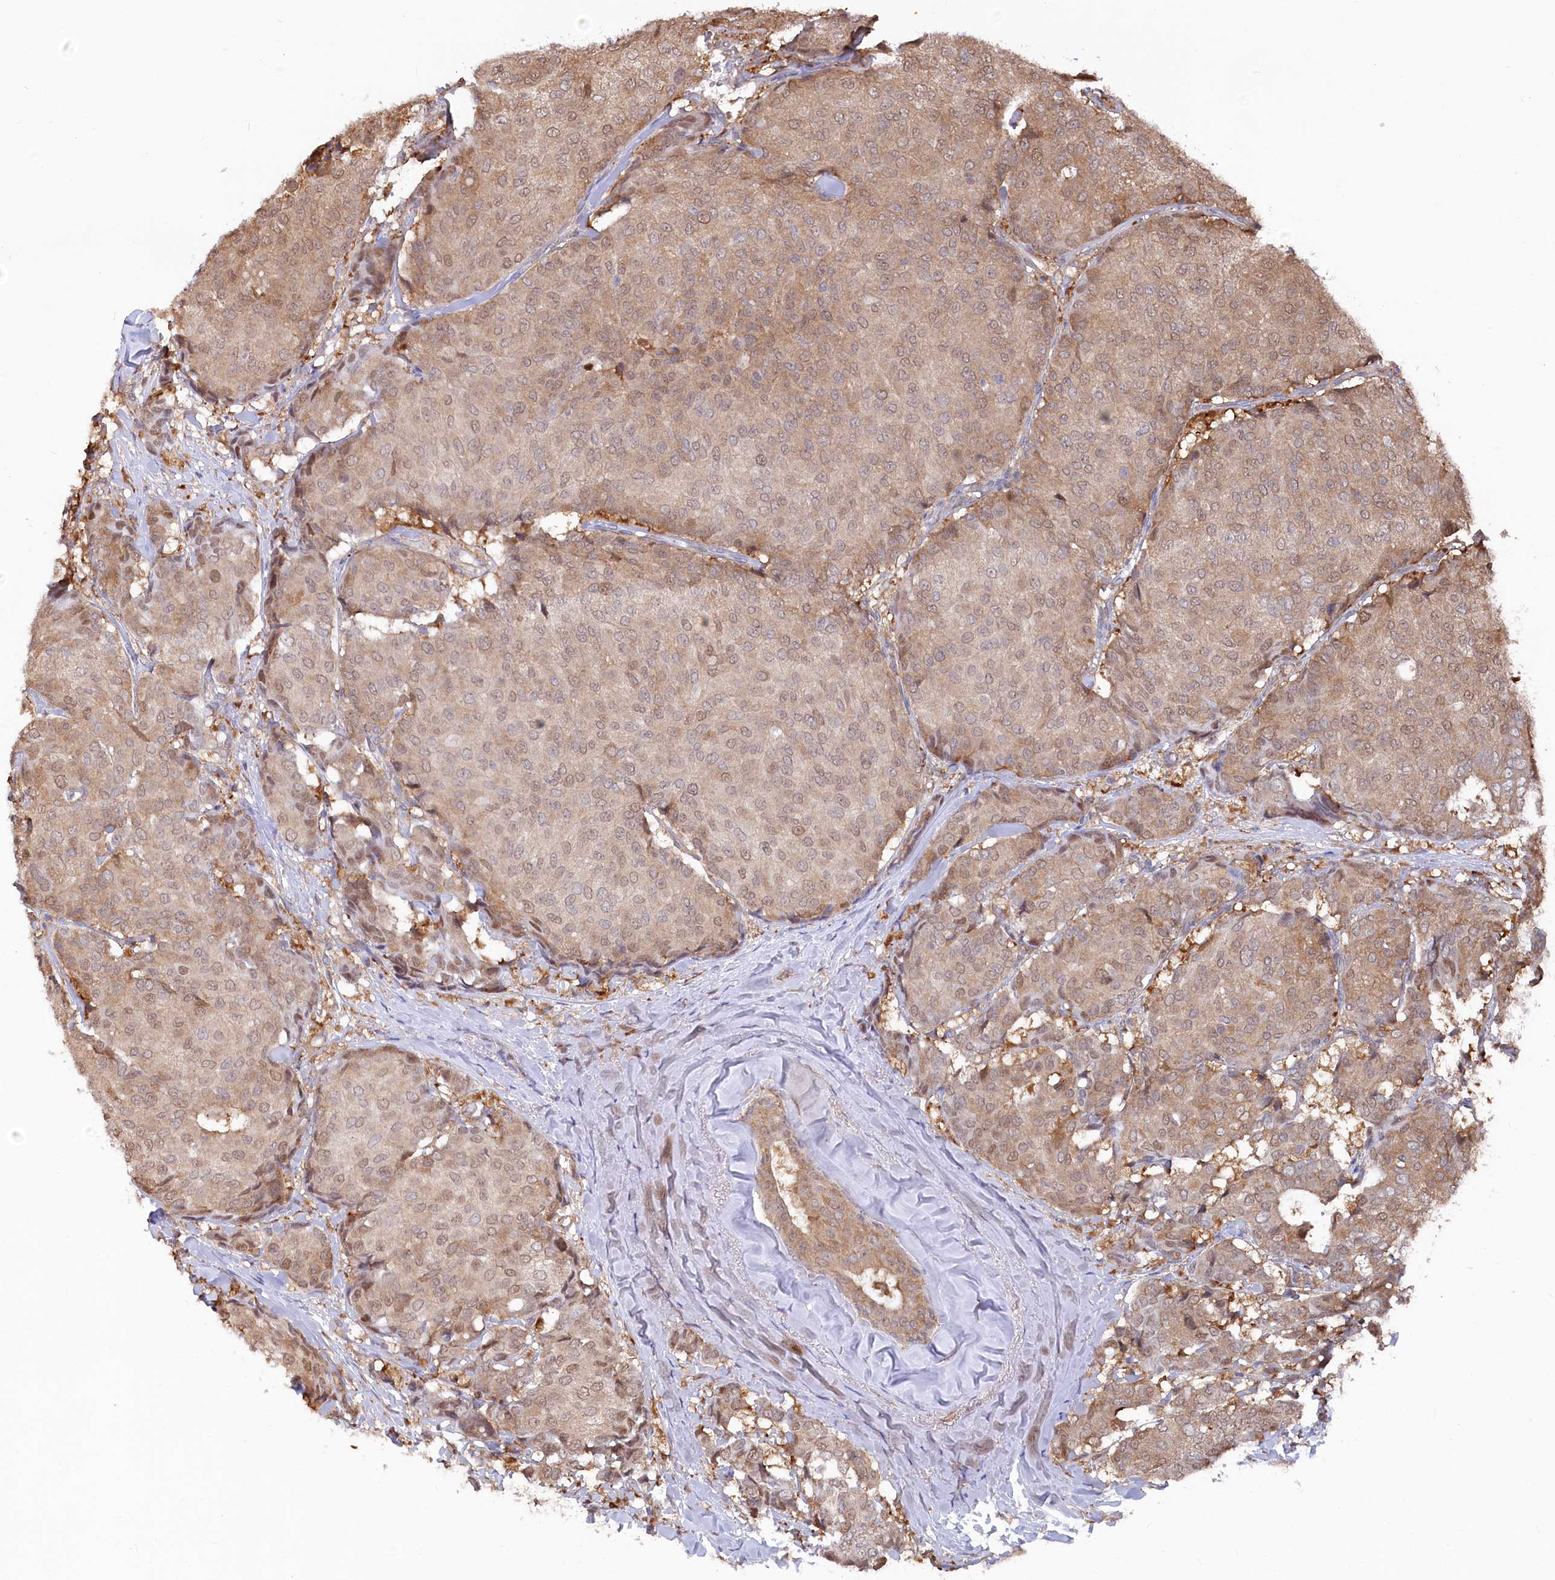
{"staining": {"intensity": "weak", "quantity": "<25%", "location": "cytoplasmic/membranous,nuclear"}, "tissue": "breast cancer", "cell_type": "Tumor cells", "image_type": "cancer", "snomed": [{"axis": "morphology", "description": "Duct carcinoma"}, {"axis": "topography", "description": "Breast"}], "caption": "This image is of intraductal carcinoma (breast) stained with immunohistochemistry (IHC) to label a protein in brown with the nuclei are counter-stained blue. There is no staining in tumor cells. (Immunohistochemistry, brightfield microscopy, high magnification).", "gene": "PSMA1", "patient": {"sex": "female", "age": 75}}